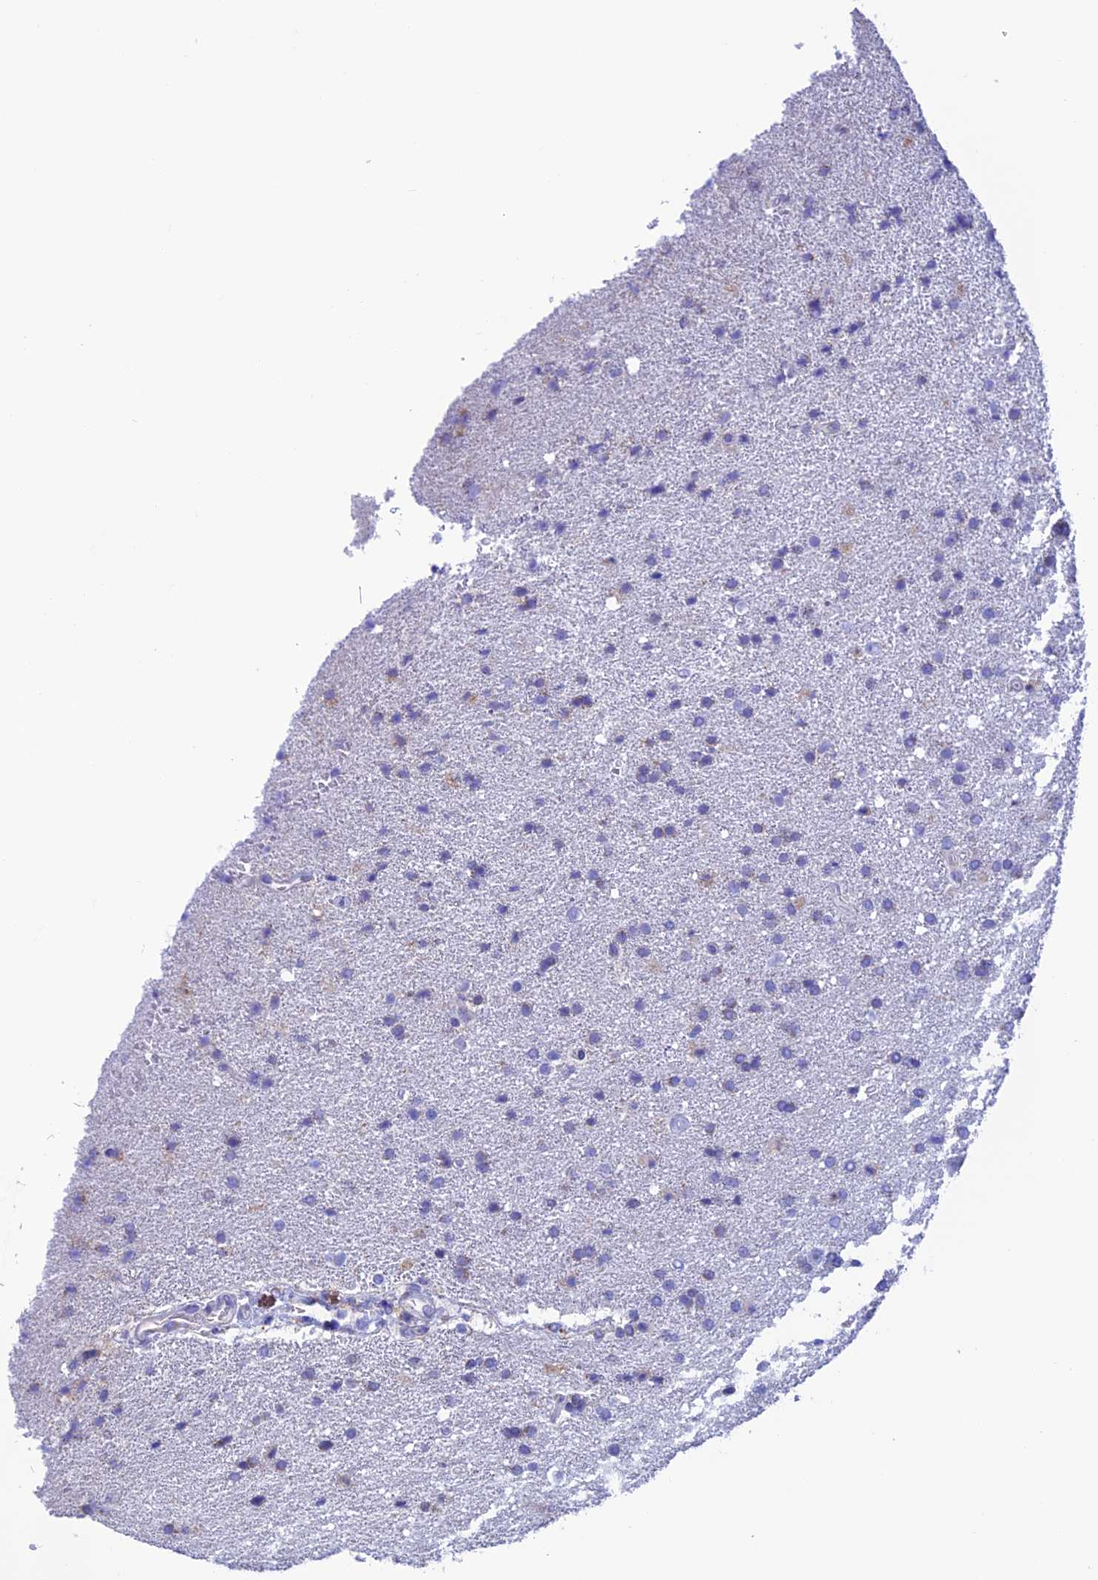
{"staining": {"intensity": "negative", "quantity": "none", "location": "none"}, "tissue": "glioma", "cell_type": "Tumor cells", "image_type": "cancer", "snomed": [{"axis": "morphology", "description": "Glioma, malignant, High grade"}, {"axis": "topography", "description": "Brain"}], "caption": "IHC photomicrograph of human malignant glioma (high-grade) stained for a protein (brown), which displays no positivity in tumor cells.", "gene": "NXPE4", "patient": {"sex": "male", "age": 72}}